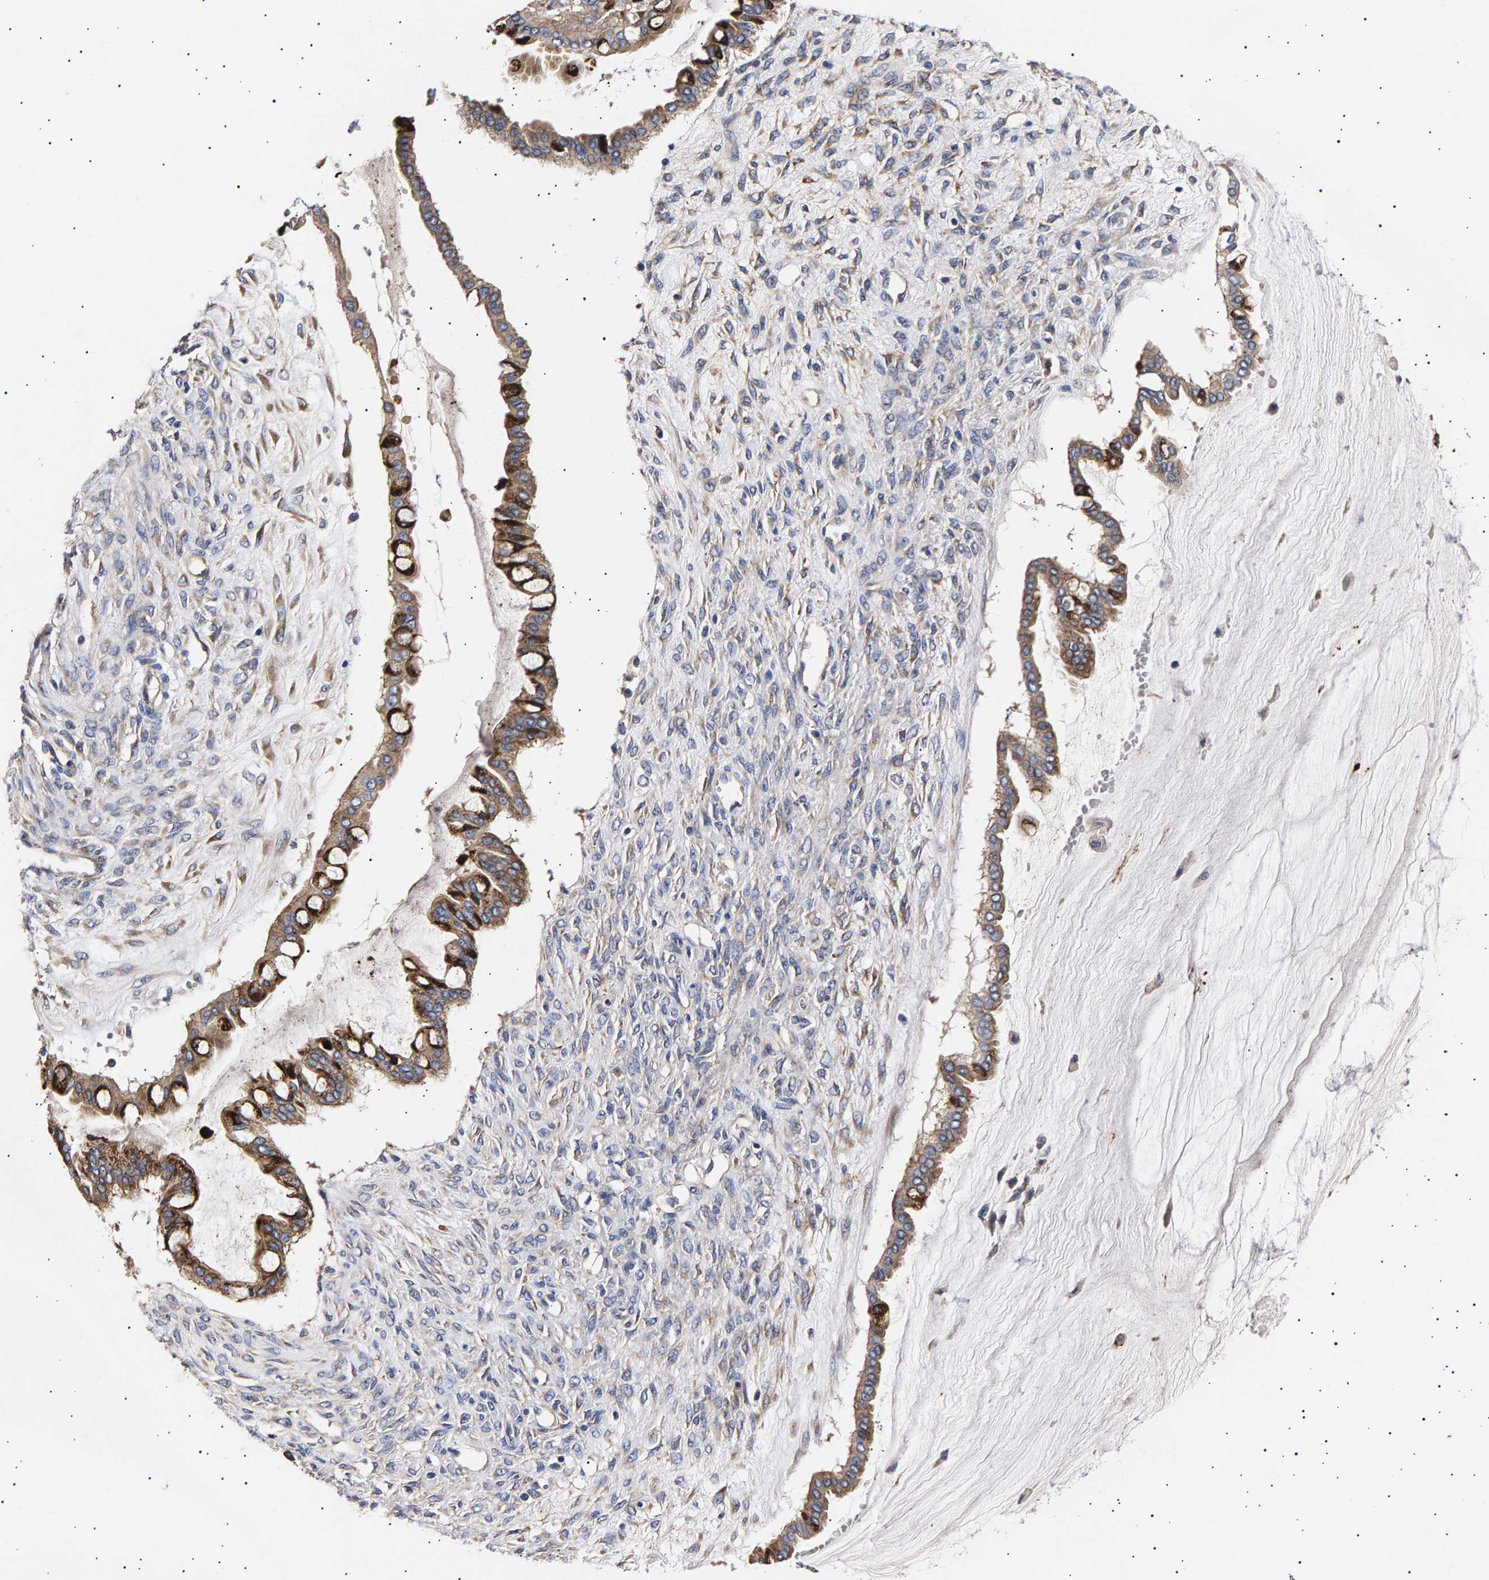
{"staining": {"intensity": "moderate", "quantity": ">75%", "location": "cytoplasmic/membranous"}, "tissue": "ovarian cancer", "cell_type": "Tumor cells", "image_type": "cancer", "snomed": [{"axis": "morphology", "description": "Cystadenocarcinoma, mucinous, NOS"}, {"axis": "topography", "description": "Ovary"}], "caption": "Tumor cells exhibit medium levels of moderate cytoplasmic/membranous positivity in about >75% of cells in ovarian cancer (mucinous cystadenocarcinoma).", "gene": "ANKRD40", "patient": {"sex": "female", "age": 73}}